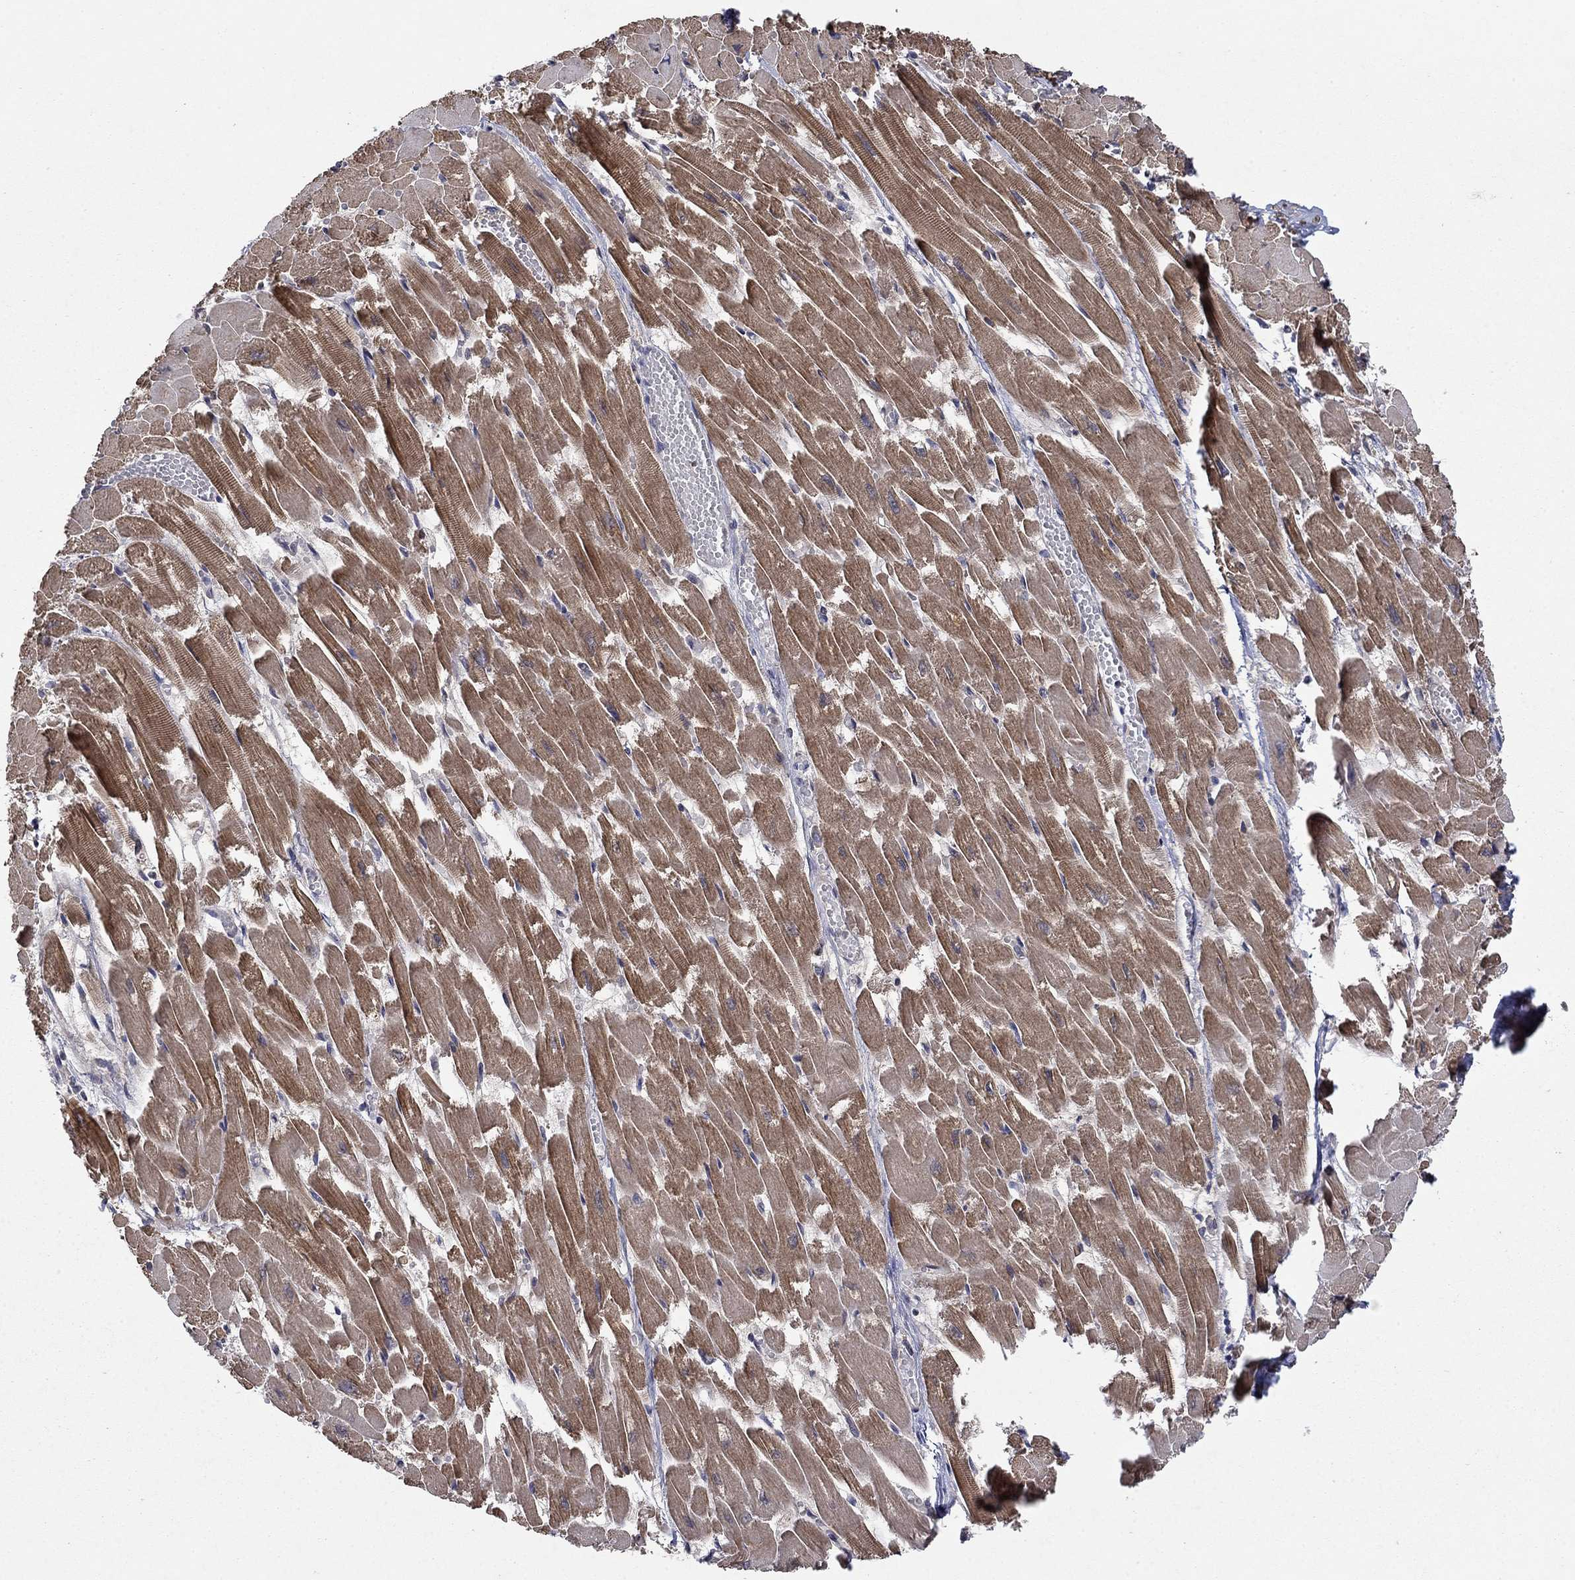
{"staining": {"intensity": "moderate", "quantity": "25%-75%", "location": "cytoplasmic/membranous"}, "tissue": "heart muscle", "cell_type": "Cardiomyocytes", "image_type": "normal", "snomed": [{"axis": "morphology", "description": "Normal tissue, NOS"}, {"axis": "topography", "description": "Heart"}], "caption": "Moderate cytoplasmic/membranous positivity for a protein is appreciated in about 25%-75% of cardiomyocytes of unremarkable heart muscle using immunohistochemistry (IHC).", "gene": "CCDC66", "patient": {"sex": "female", "age": 52}}